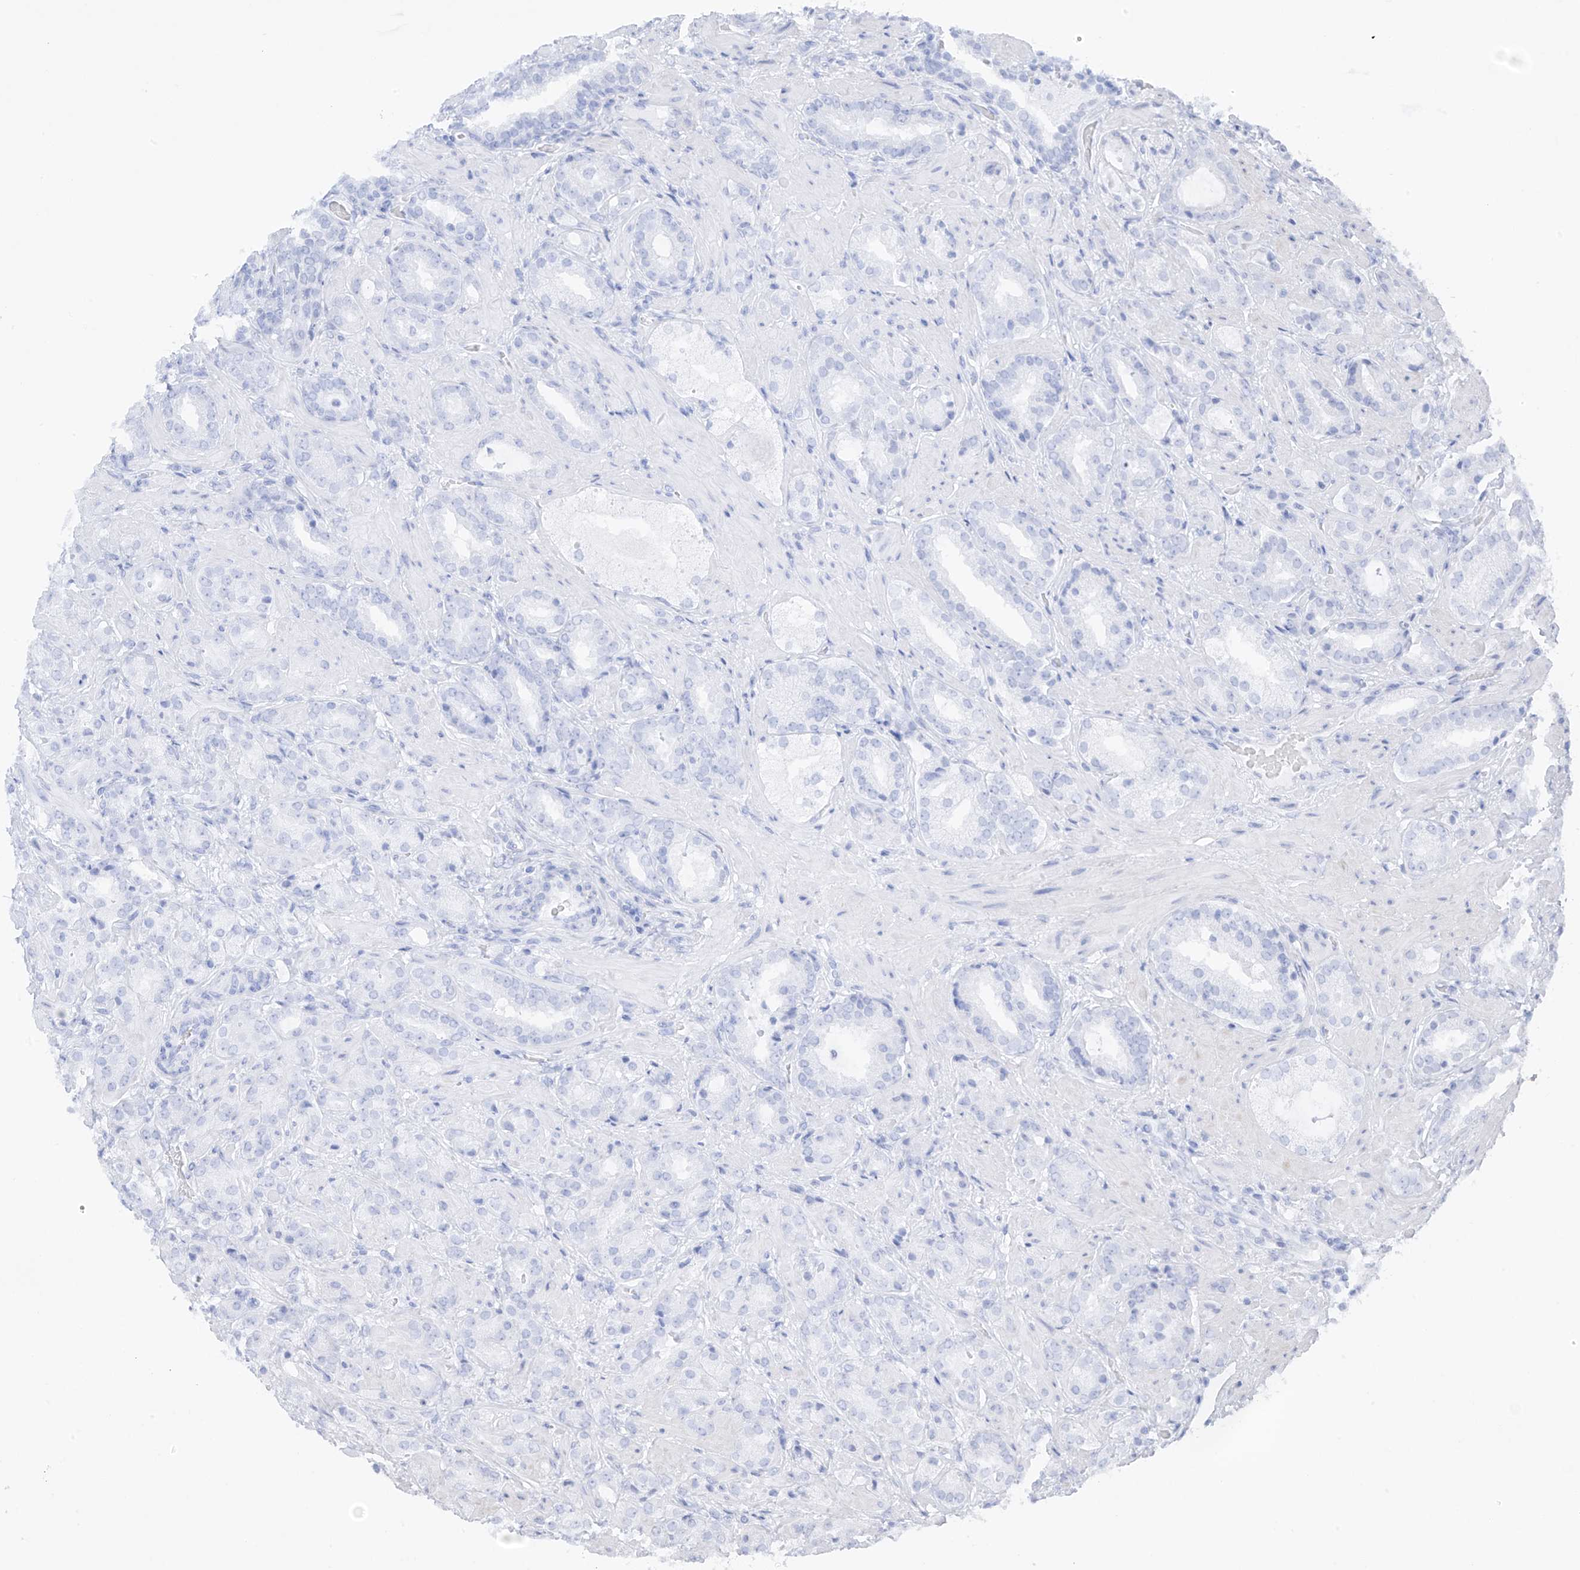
{"staining": {"intensity": "negative", "quantity": "none", "location": "none"}, "tissue": "prostate cancer", "cell_type": "Tumor cells", "image_type": "cancer", "snomed": [{"axis": "morphology", "description": "Adenocarcinoma, High grade"}, {"axis": "topography", "description": "Prostate"}], "caption": "IHC of prostate adenocarcinoma (high-grade) displays no expression in tumor cells.", "gene": "TBXAS1", "patient": {"sex": "male", "age": 64}}